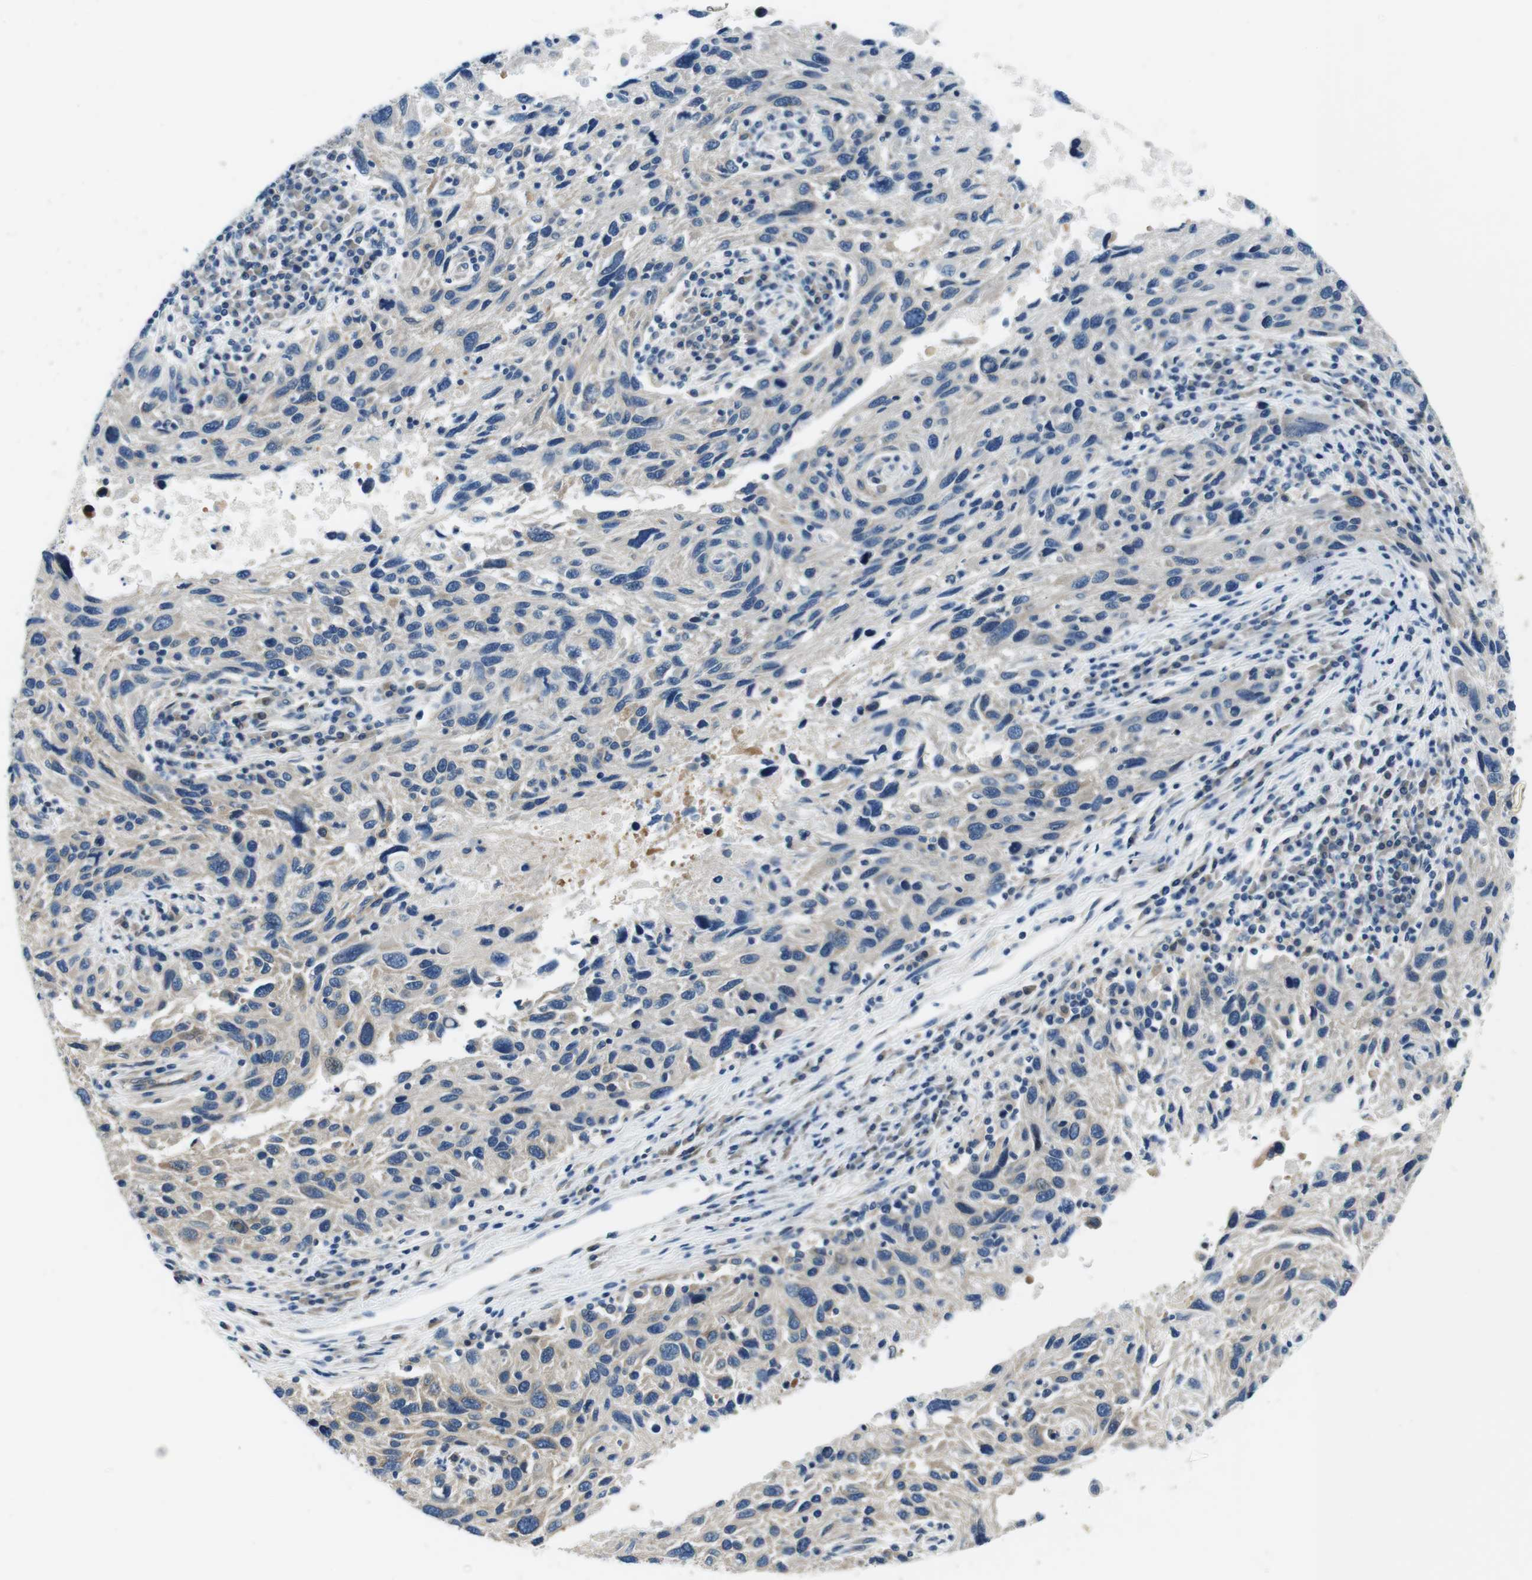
{"staining": {"intensity": "weak", "quantity": "25%-75%", "location": "cytoplasmic/membranous"}, "tissue": "melanoma", "cell_type": "Tumor cells", "image_type": "cancer", "snomed": [{"axis": "morphology", "description": "Malignant melanoma, NOS"}, {"axis": "topography", "description": "Skin"}], "caption": "The immunohistochemical stain shows weak cytoplasmic/membranous expression in tumor cells of melanoma tissue.", "gene": "EIF2B5", "patient": {"sex": "male", "age": 53}}